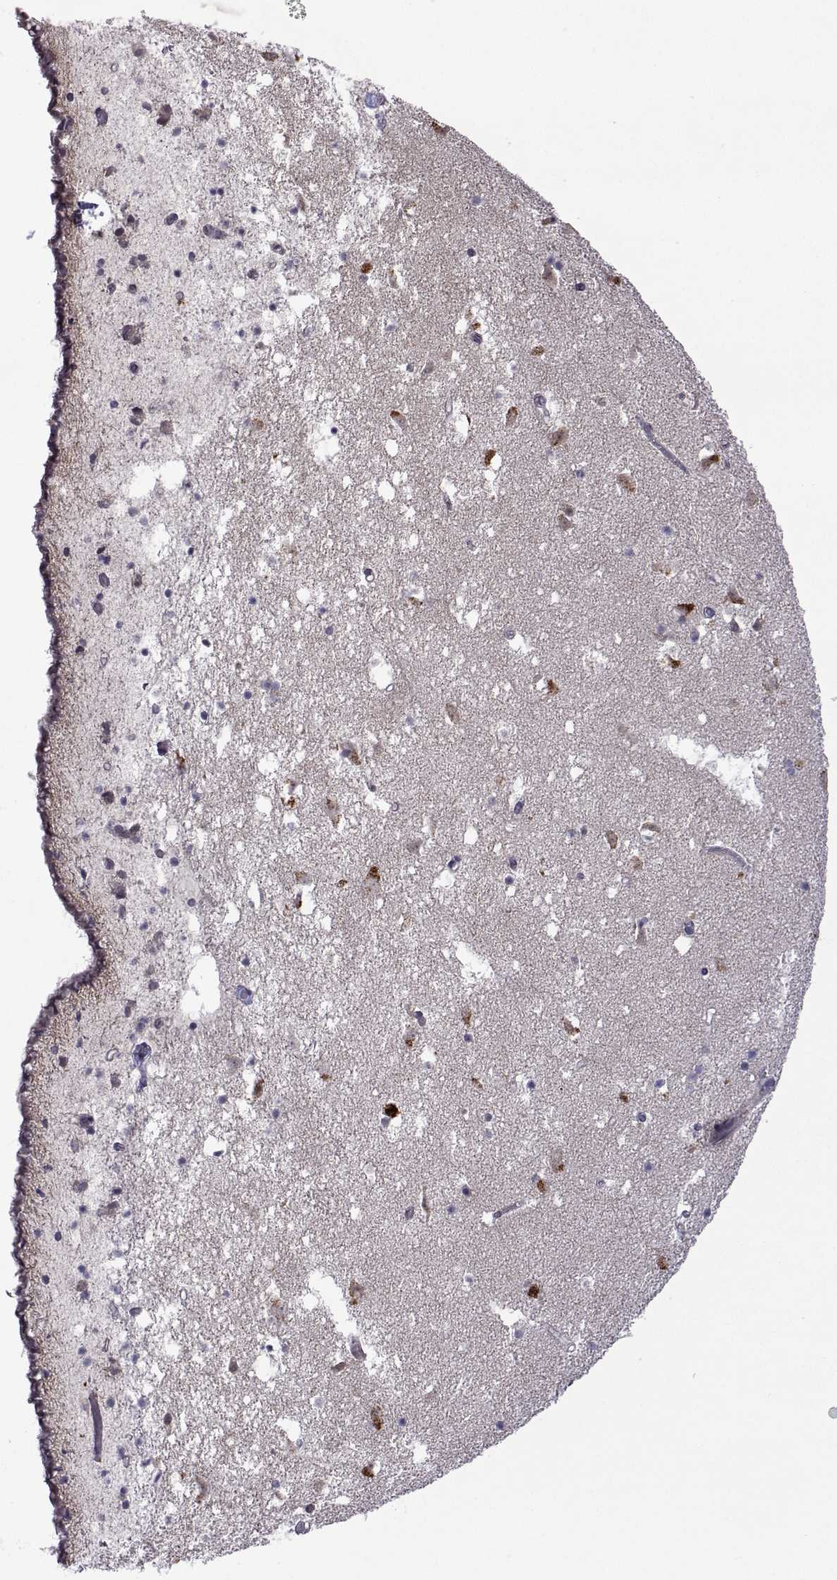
{"staining": {"intensity": "negative", "quantity": "none", "location": "none"}, "tissue": "caudate", "cell_type": "Glial cells", "image_type": "normal", "snomed": [{"axis": "morphology", "description": "Normal tissue, NOS"}, {"axis": "topography", "description": "Lateral ventricle wall"}], "caption": "Photomicrograph shows no significant protein positivity in glial cells of benign caudate.", "gene": "EFCAB3", "patient": {"sex": "female", "age": 42}}